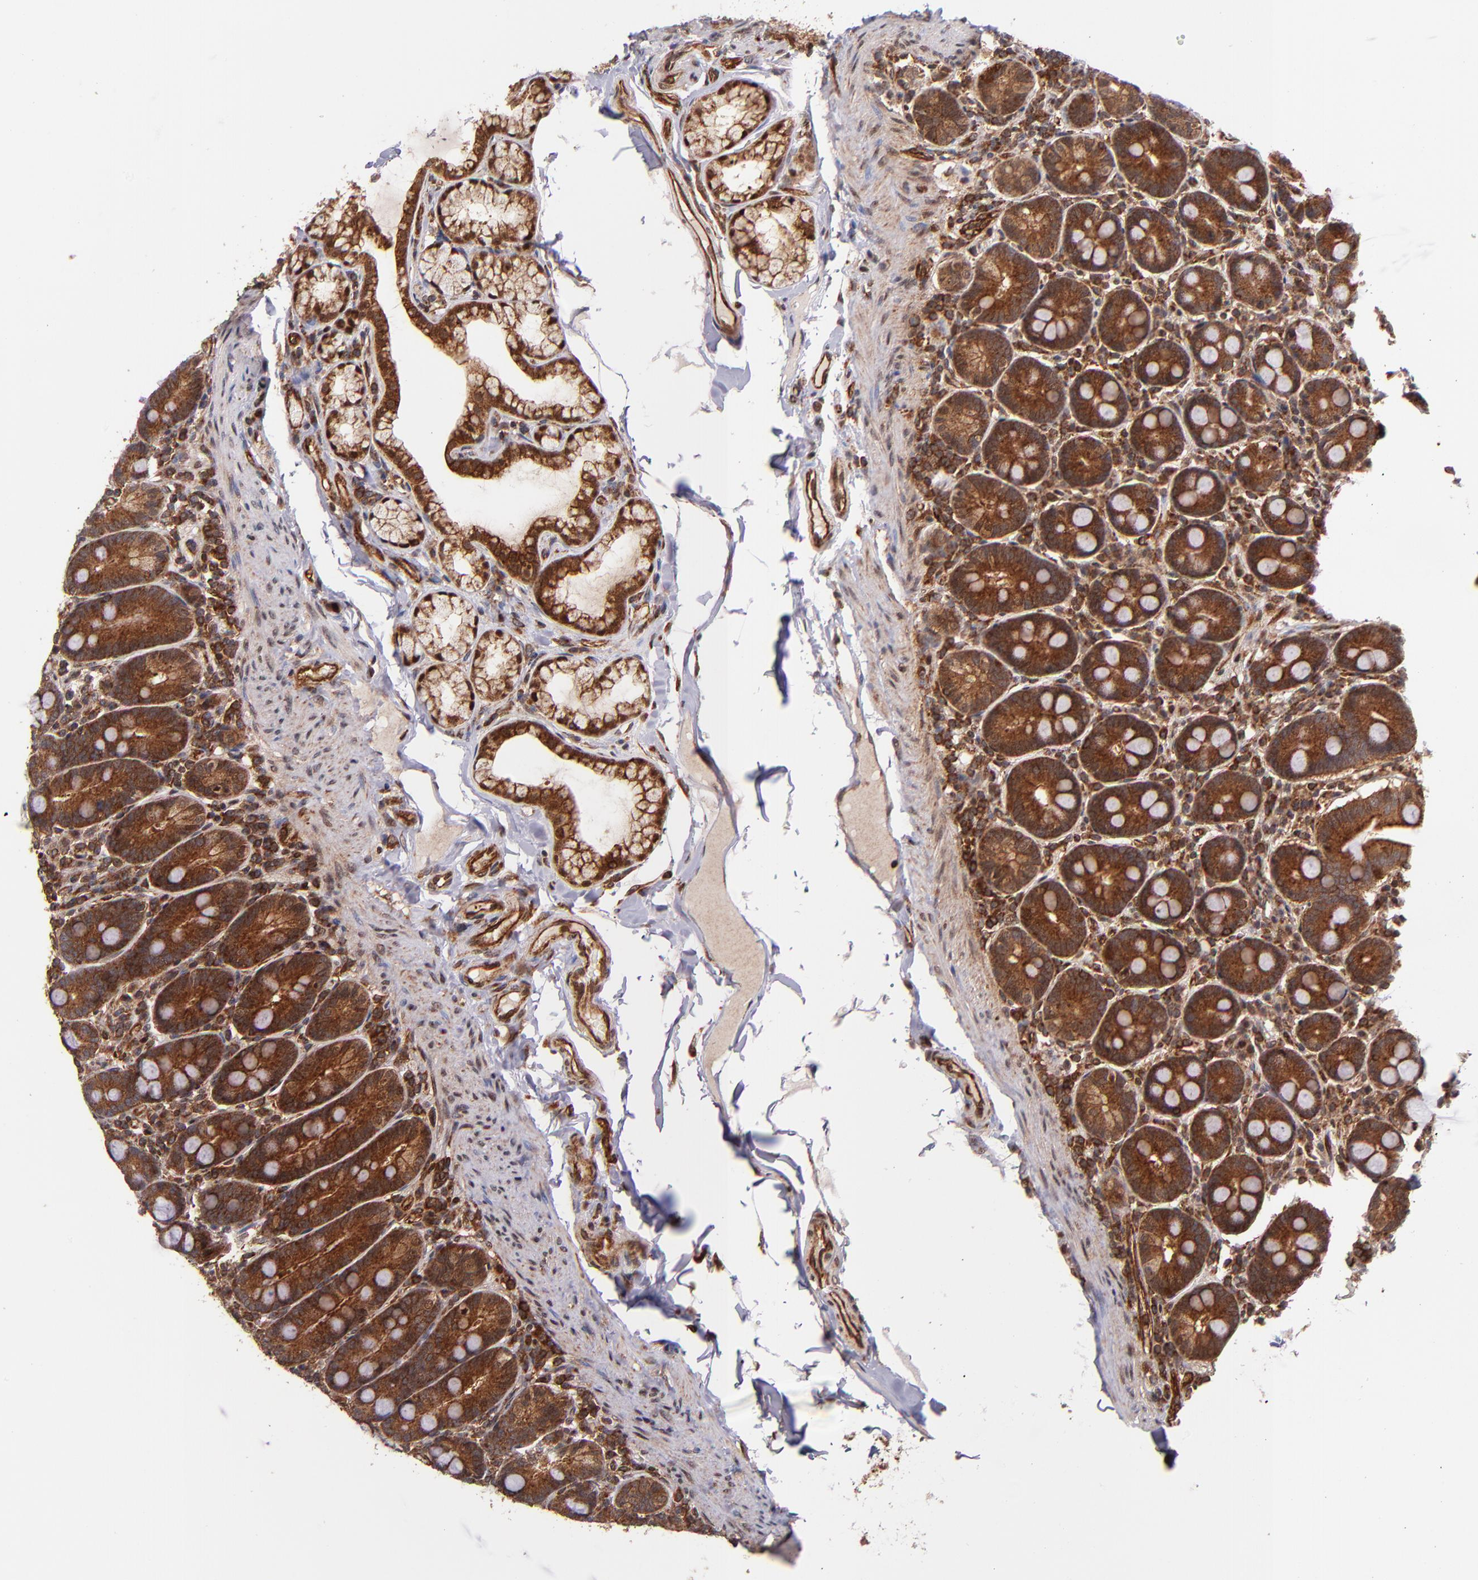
{"staining": {"intensity": "strong", "quantity": ">75%", "location": "cytoplasmic/membranous"}, "tissue": "duodenum", "cell_type": "Glandular cells", "image_type": "normal", "snomed": [{"axis": "morphology", "description": "Normal tissue, NOS"}, {"axis": "topography", "description": "Duodenum"}], "caption": "Unremarkable duodenum exhibits strong cytoplasmic/membranous staining in about >75% of glandular cells, visualized by immunohistochemistry. (DAB = brown stain, brightfield microscopy at high magnification).", "gene": "STX8", "patient": {"sex": "male", "age": 50}}